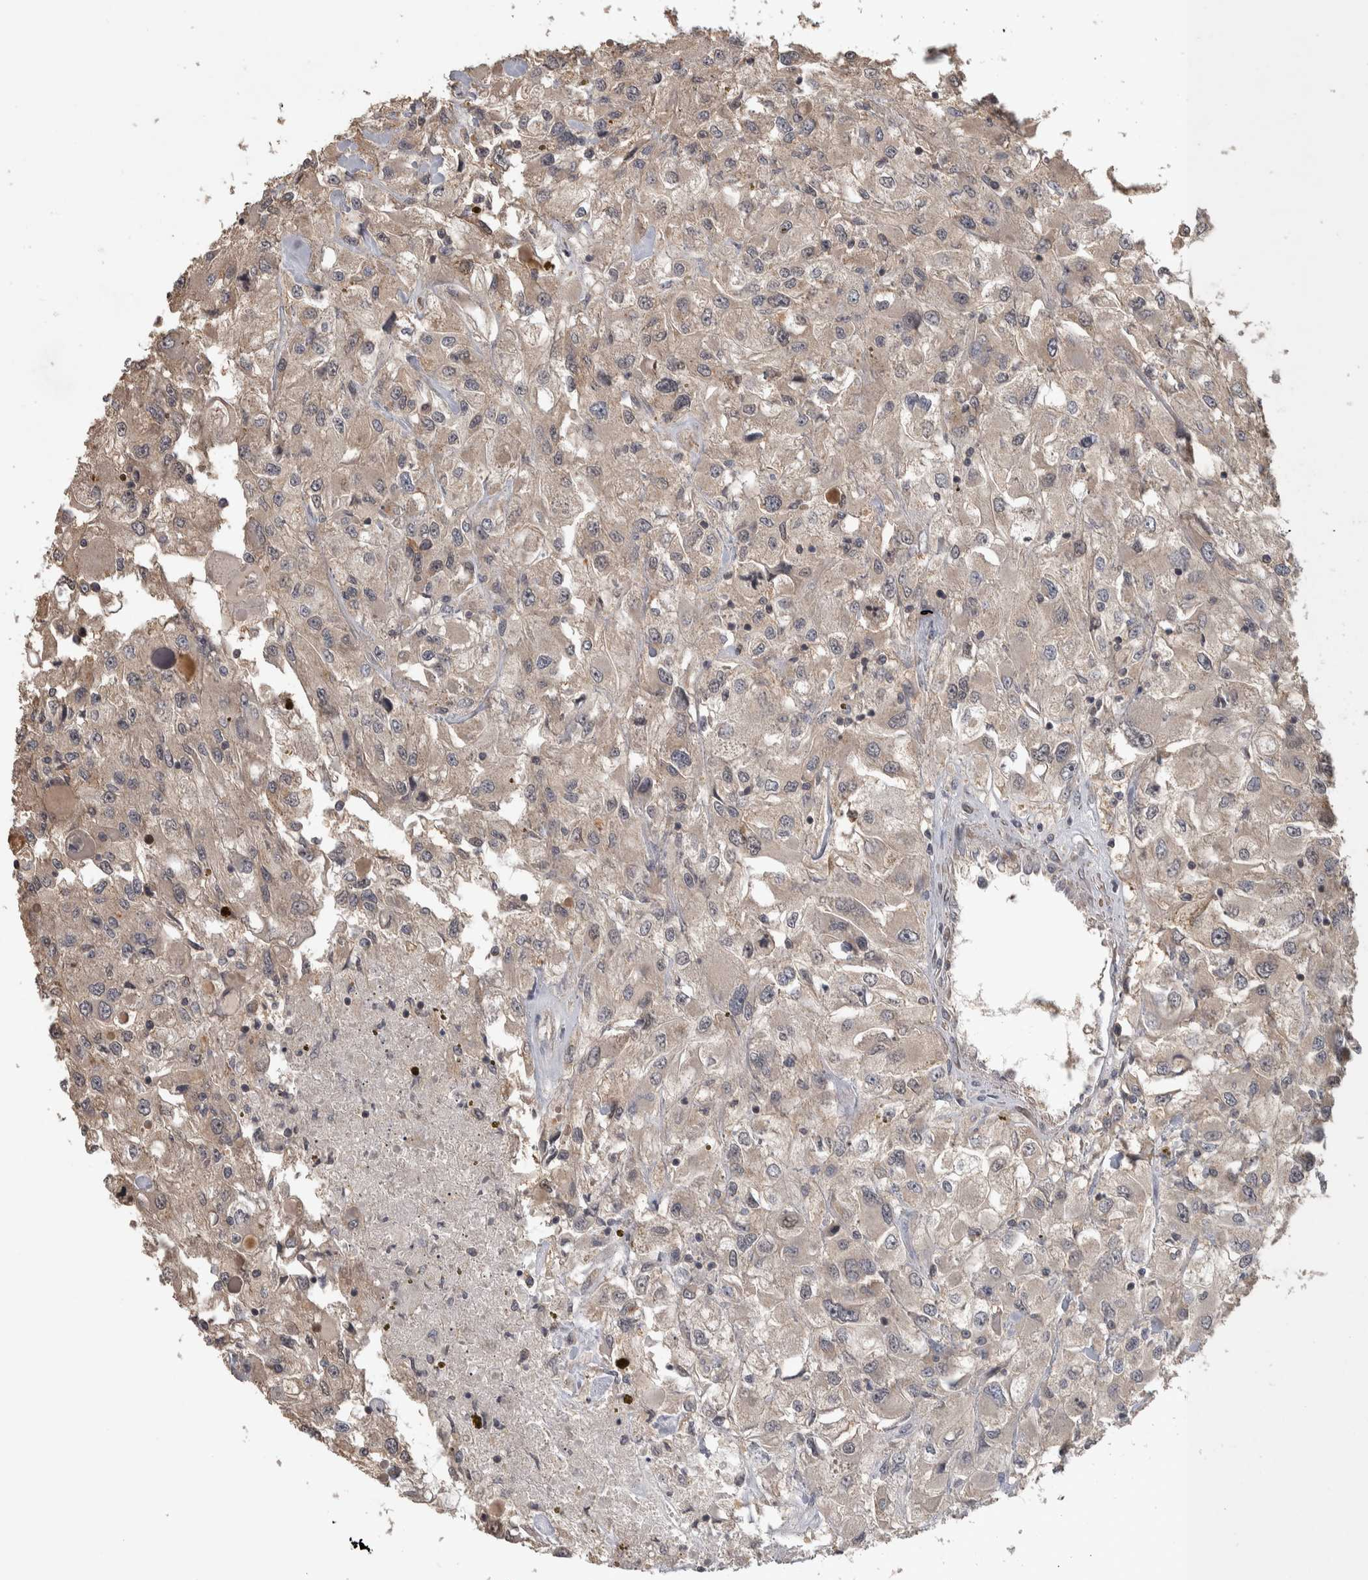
{"staining": {"intensity": "weak", "quantity": "25%-75%", "location": "cytoplasmic/membranous"}, "tissue": "renal cancer", "cell_type": "Tumor cells", "image_type": "cancer", "snomed": [{"axis": "morphology", "description": "Adenocarcinoma, NOS"}, {"axis": "topography", "description": "Kidney"}], "caption": "Immunohistochemical staining of renal adenocarcinoma demonstrates weak cytoplasmic/membranous protein expression in about 25%-75% of tumor cells.", "gene": "IFRD1", "patient": {"sex": "female", "age": 52}}